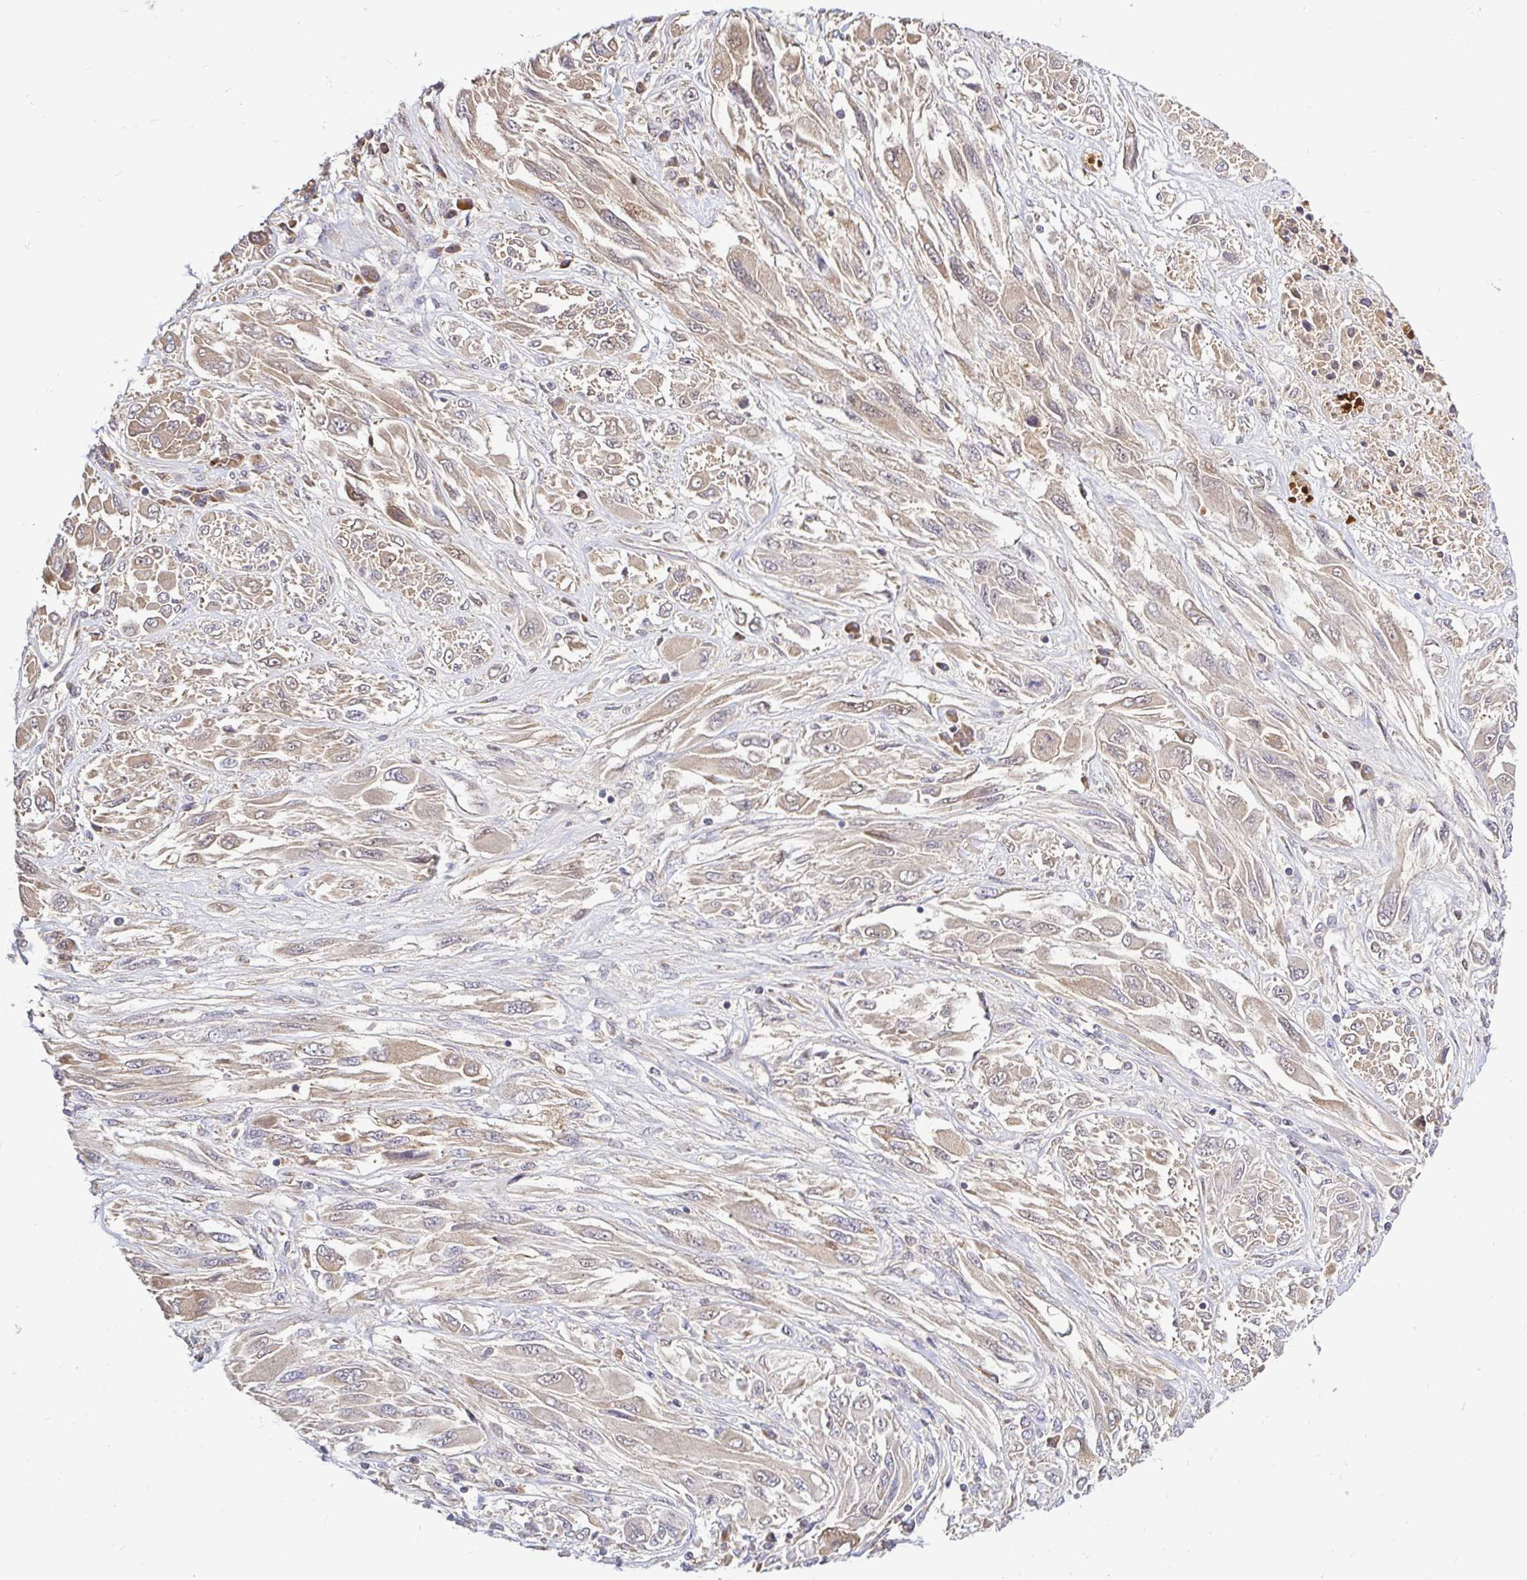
{"staining": {"intensity": "weak", "quantity": "25%-75%", "location": "cytoplasmic/membranous,nuclear"}, "tissue": "melanoma", "cell_type": "Tumor cells", "image_type": "cancer", "snomed": [{"axis": "morphology", "description": "Malignant melanoma, NOS"}, {"axis": "topography", "description": "Skin"}], "caption": "Melanoma stained with immunohistochemistry shows weak cytoplasmic/membranous and nuclear expression in approximately 25%-75% of tumor cells. (DAB IHC with brightfield microscopy, high magnification).", "gene": "ARHGEF37", "patient": {"sex": "female", "age": 91}}